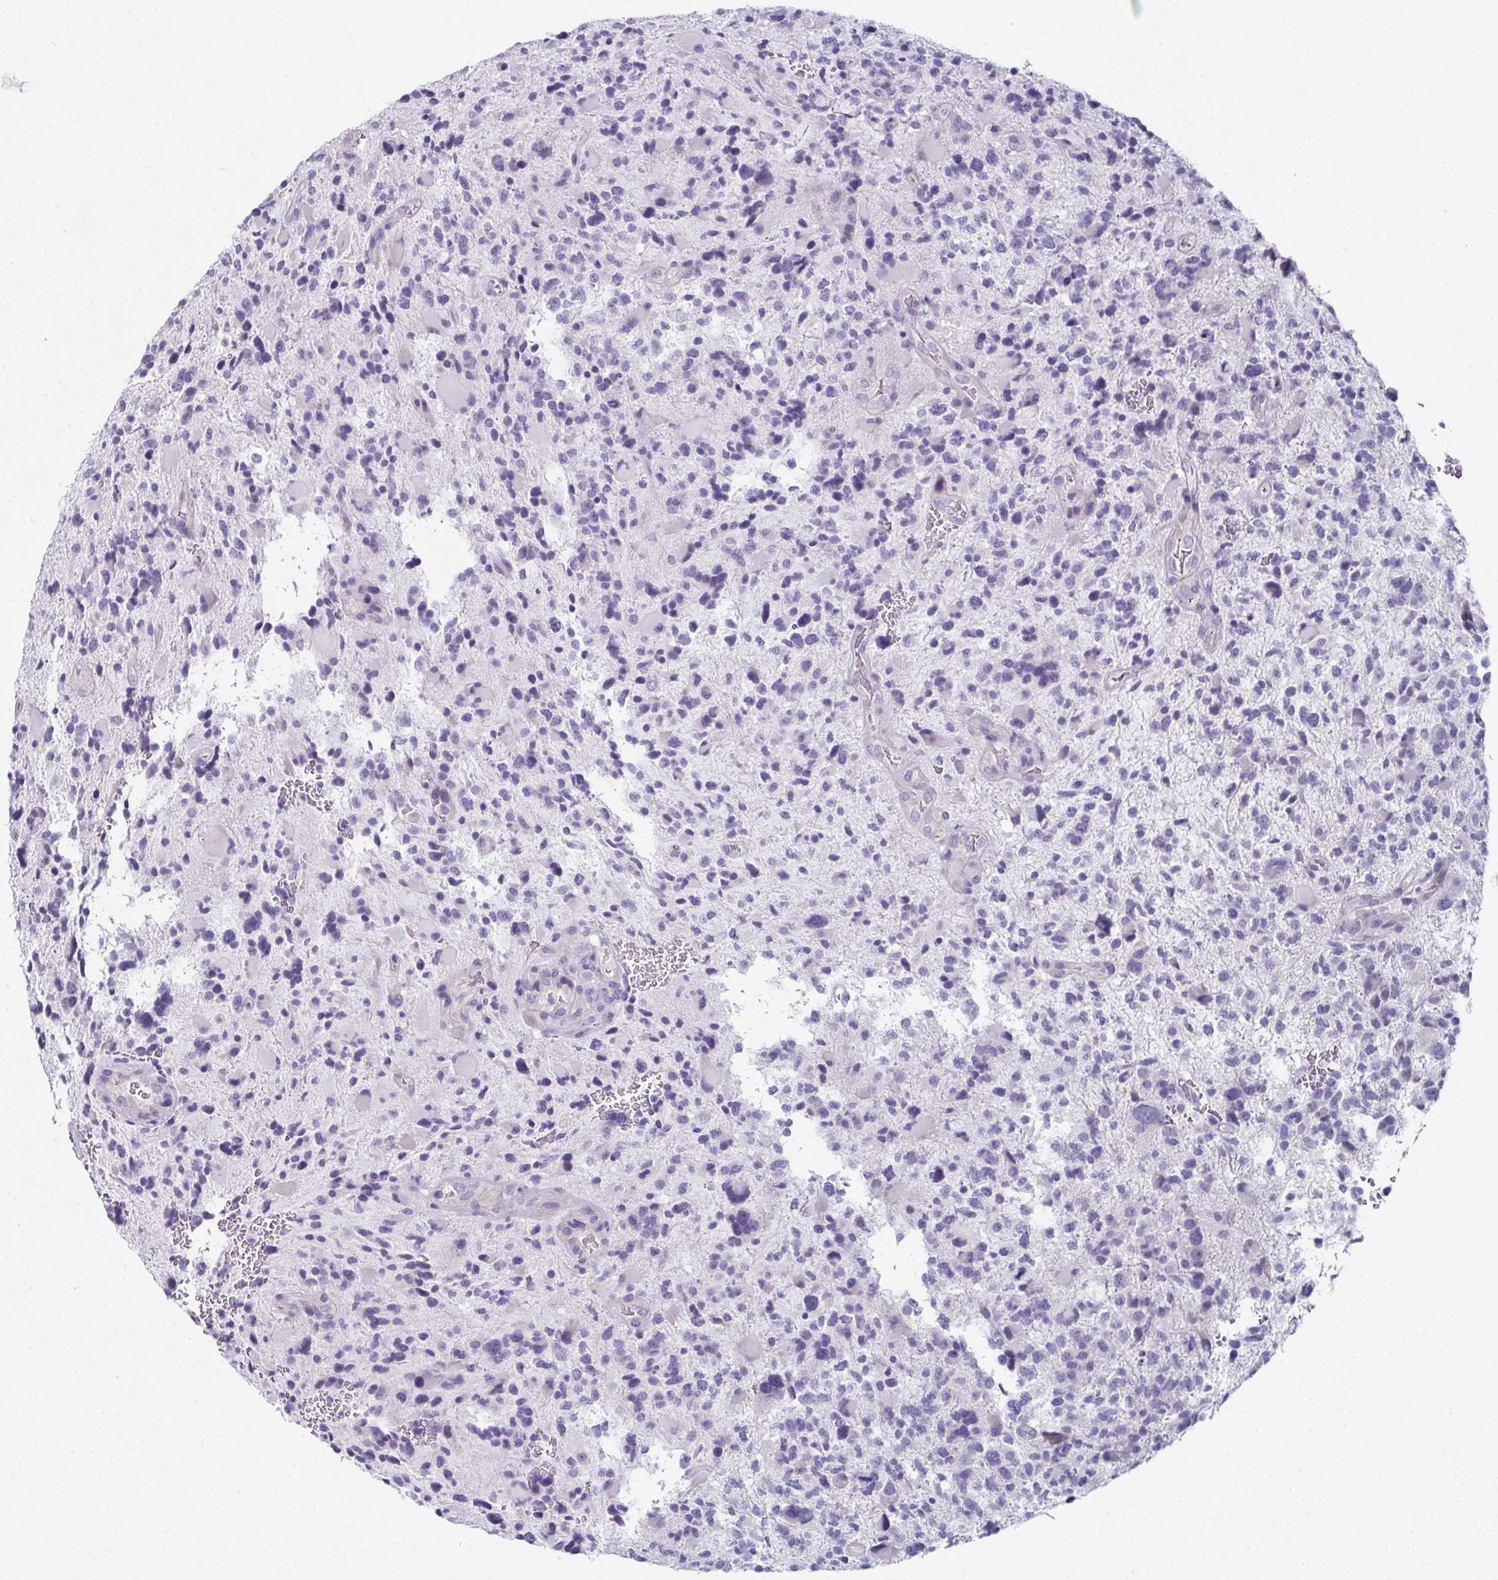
{"staining": {"intensity": "negative", "quantity": "none", "location": "none"}, "tissue": "glioma", "cell_type": "Tumor cells", "image_type": "cancer", "snomed": [{"axis": "morphology", "description": "Glioma, malignant, High grade"}, {"axis": "topography", "description": "Brain"}], "caption": "An image of human malignant glioma (high-grade) is negative for staining in tumor cells.", "gene": "ENKUR", "patient": {"sex": "female", "age": 71}}